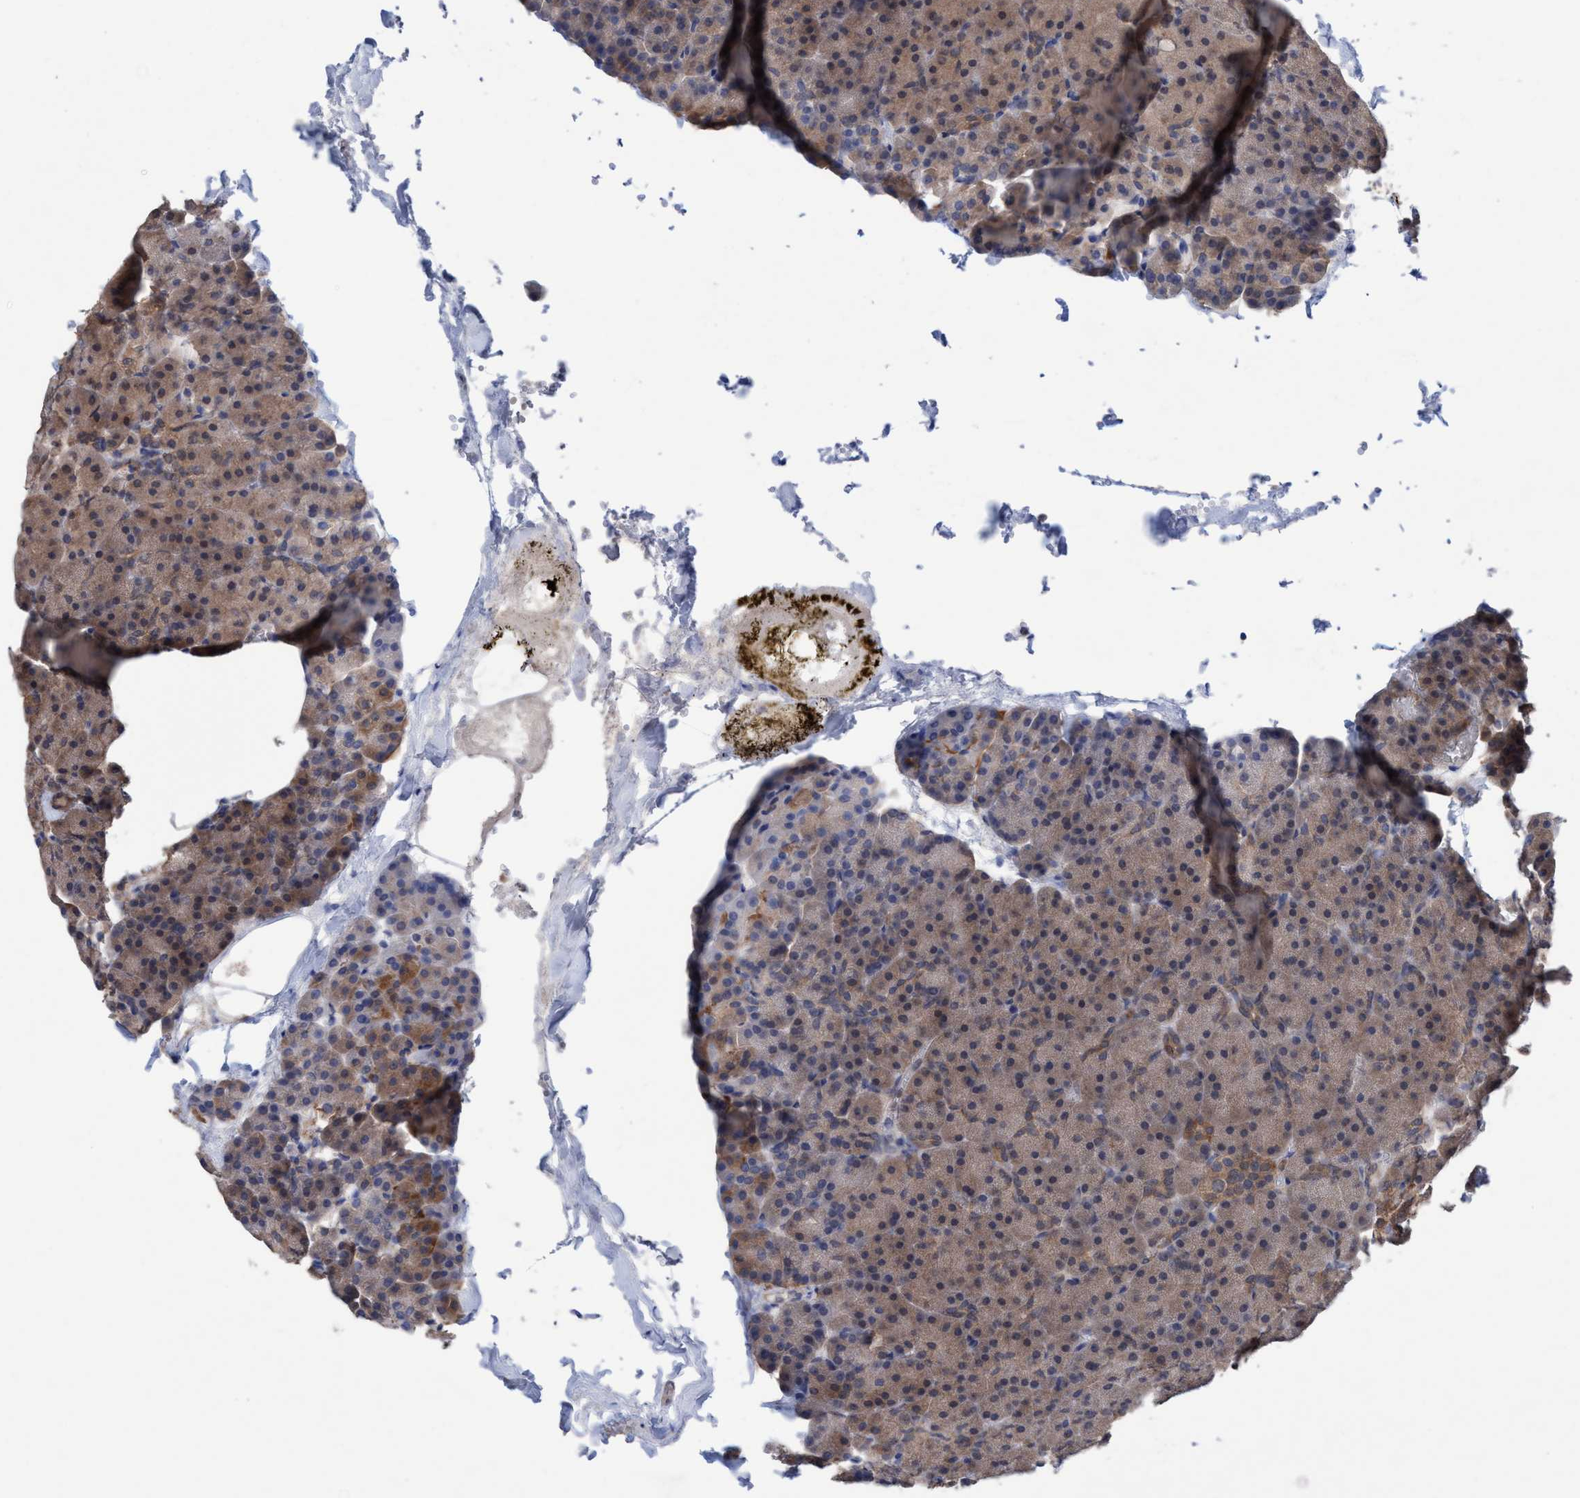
{"staining": {"intensity": "weak", "quantity": ">75%", "location": "cytoplasmic/membranous"}, "tissue": "pancreas", "cell_type": "Exocrine glandular cells", "image_type": "normal", "snomed": [{"axis": "morphology", "description": "Normal tissue, NOS"}, {"axis": "topography", "description": "Pancreas"}], "caption": "A brown stain labels weak cytoplasmic/membranous expression of a protein in exocrine glandular cells of normal pancreas. (DAB = brown stain, brightfield microscopy at high magnification).", "gene": "GLOD4", "patient": {"sex": "female", "age": 35}}